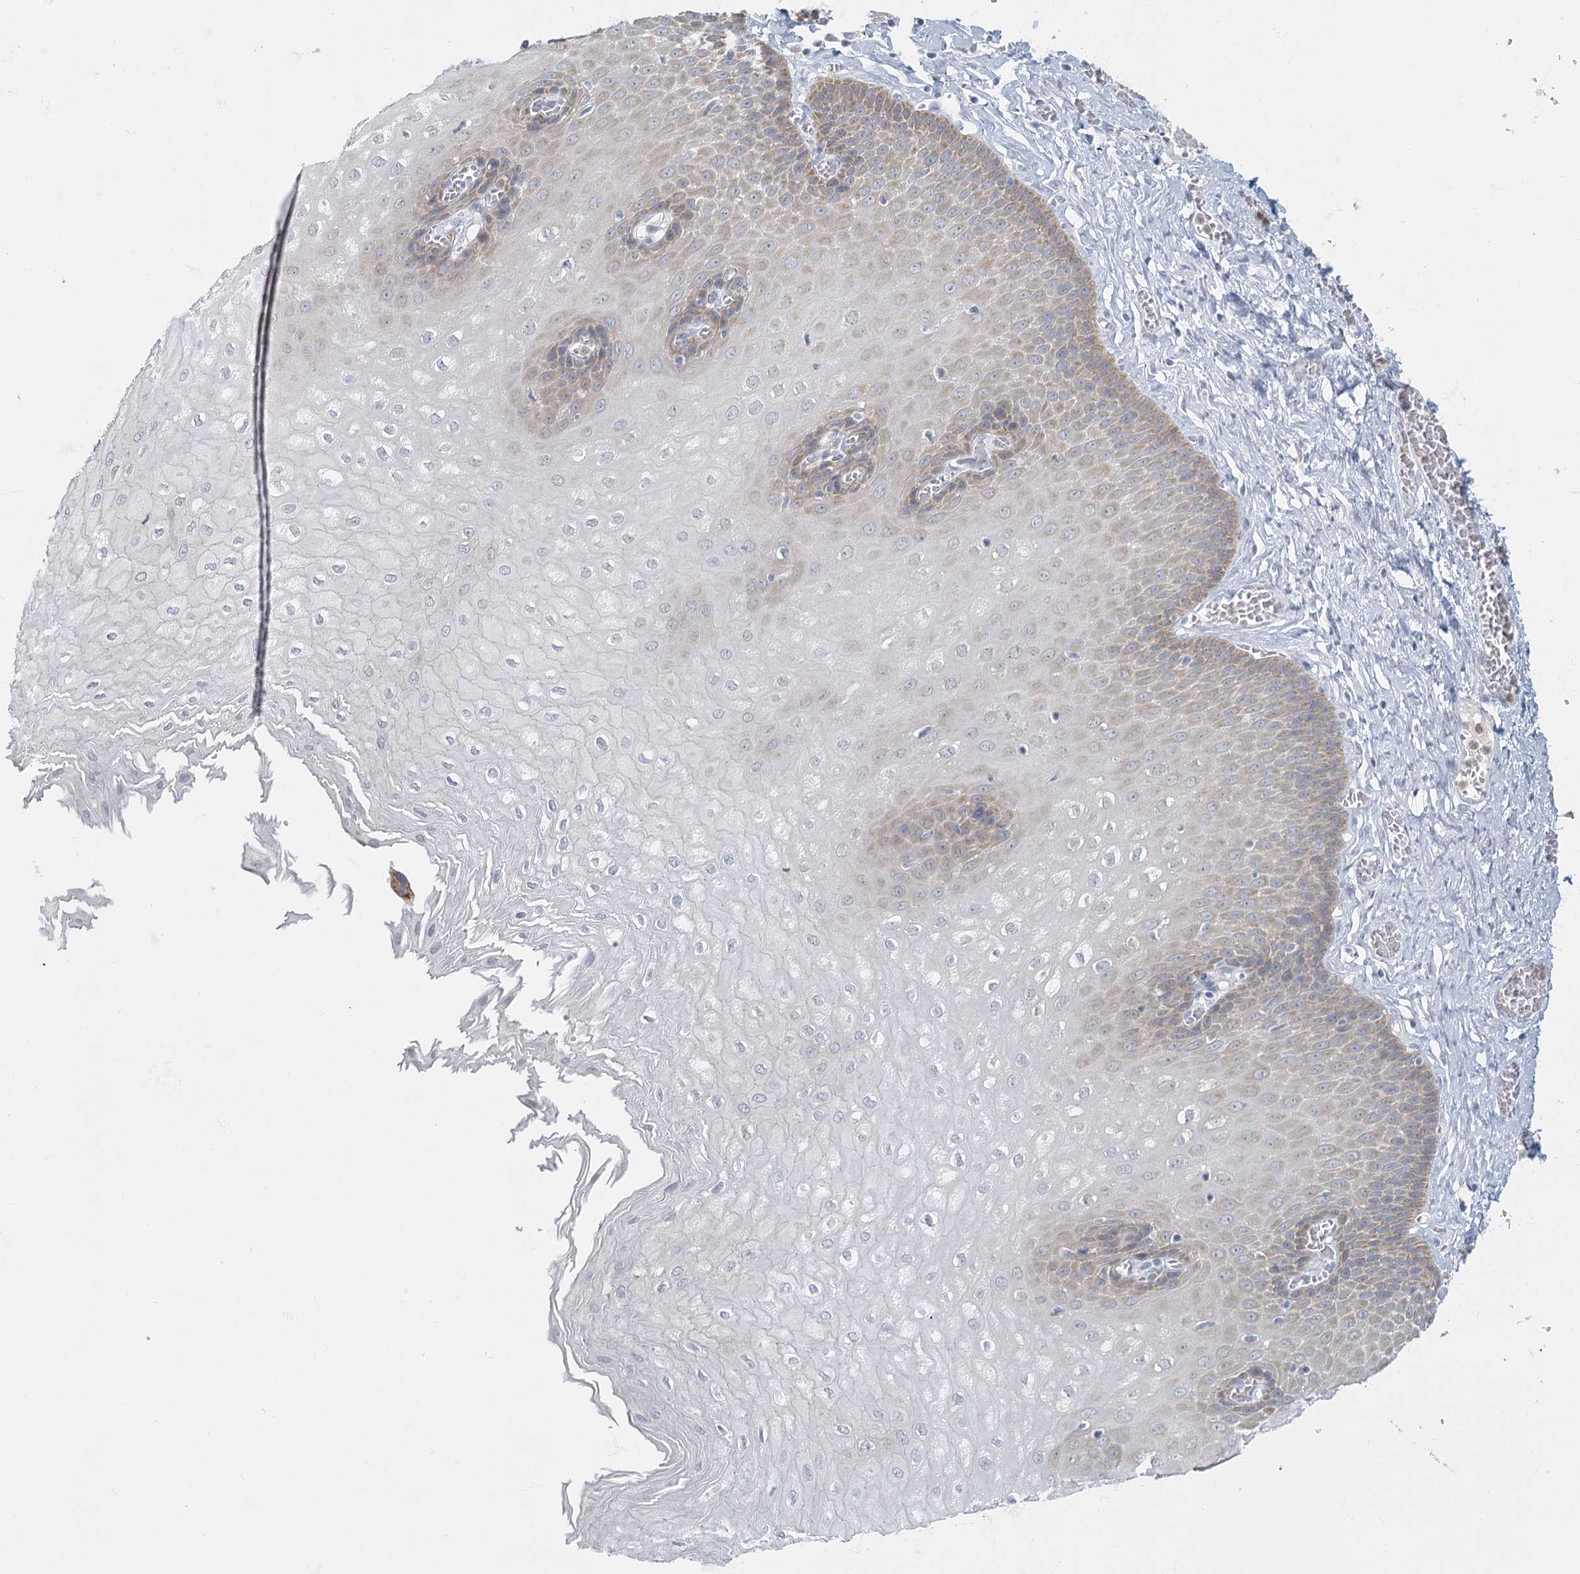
{"staining": {"intensity": "moderate", "quantity": "25%-75%", "location": "cytoplasmic/membranous"}, "tissue": "esophagus", "cell_type": "Squamous epithelial cells", "image_type": "normal", "snomed": [{"axis": "morphology", "description": "Normal tissue, NOS"}, {"axis": "topography", "description": "Esophagus"}], "caption": "Esophagus stained for a protein demonstrates moderate cytoplasmic/membranous positivity in squamous epithelial cells. Using DAB (3,3'-diaminobenzidine) (brown) and hematoxylin (blue) stains, captured at high magnification using brightfield microscopy.", "gene": "FAM110C", "patient": {"sex": "male", "age": 60}}